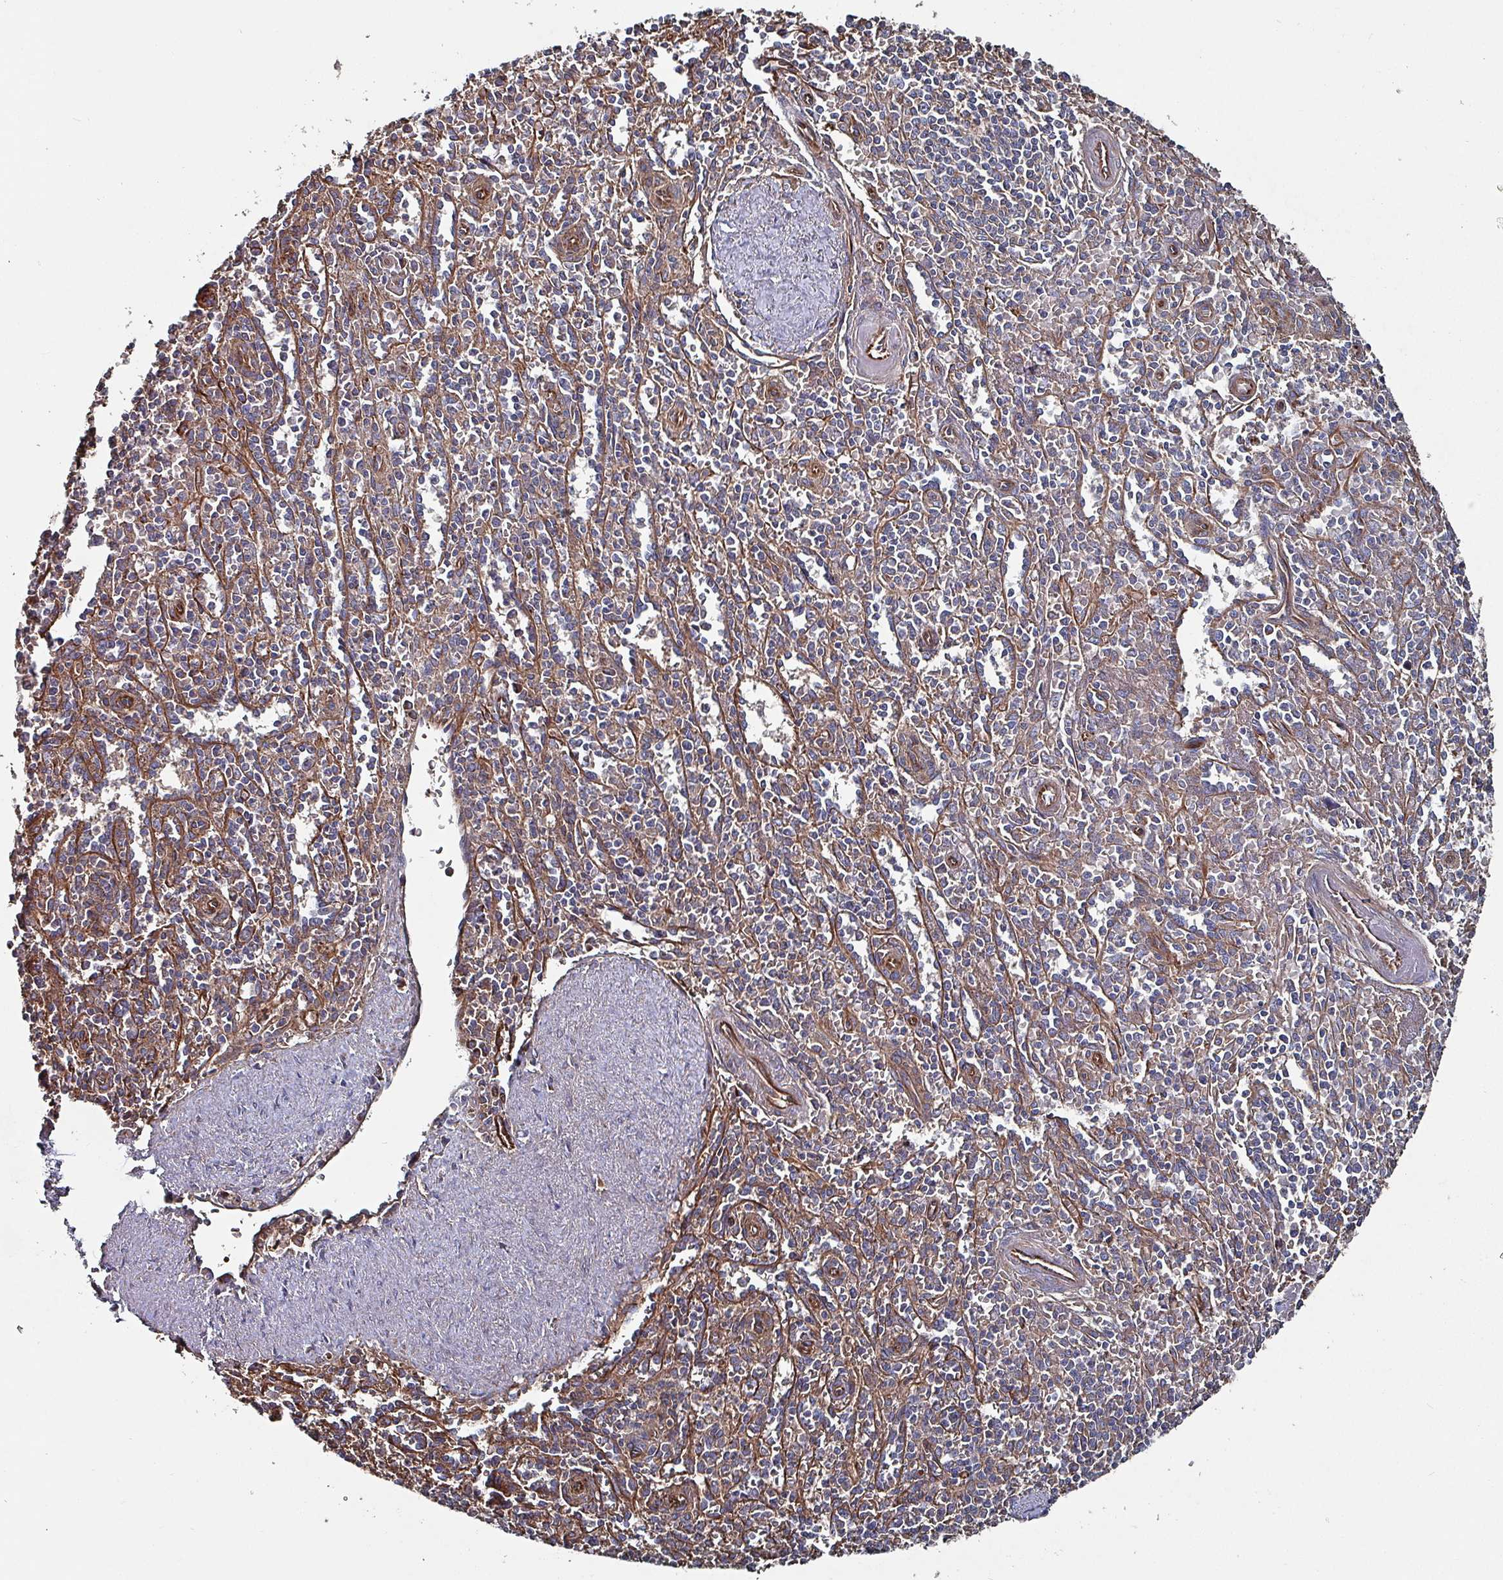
{"staining": {"intensity": "negative", "quantity": "none", "location": "none"}, "tissue": "spleen", "cell_type": "Cells in red pulp", "image_type": "normal", "snomed": [{"axis": "morphology", "description": "Normal tissue, NOS"}, {"axis": "topography", "description": "Spleen"}], "caption": "Photomicrograph shows no significant protein expression in cells in red pulp of benign spleen.", "gene": "ANO10", "patient": {"sex": "female", "age": 70}}